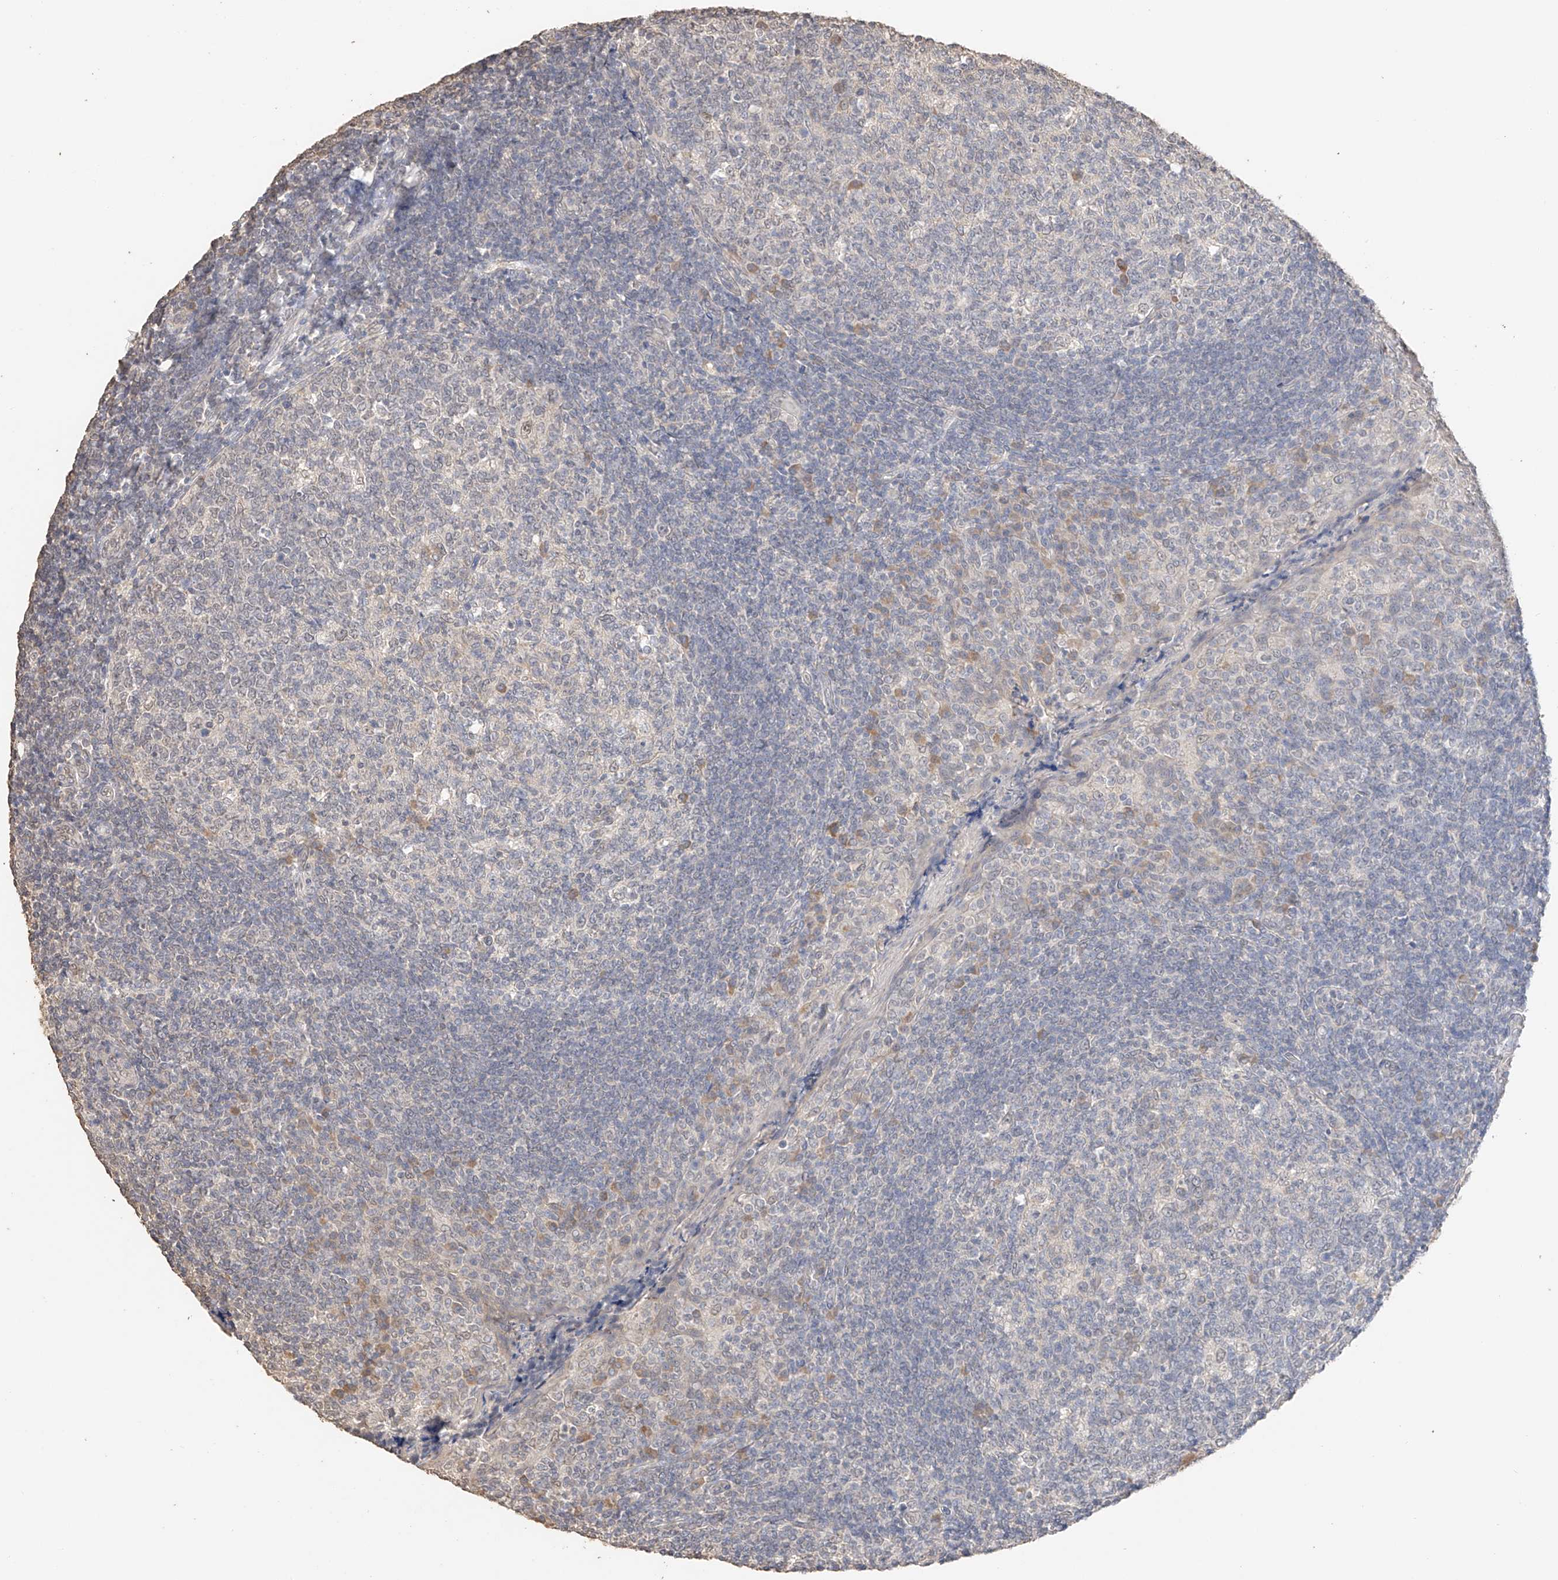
{"staining": {"intensity": "weak", "quantity": "<25%", "location": "cytoplasmic/membranous"}, "tissue": "tonsil", "cell_type": "Germinal center cells", "image_type": "normal", "snomed": [{"axis": "morphology", "description": "Normal tissue, NOS"}, {"axis": "topography", "description": "Tonsil"}], "caption": "High power microscopy micrograph of an immunohistochemistry (IHC) micrograph of unremarkable tonsil, revealing no significant positivity in germinal center cells.", "gene": "IL22RA2", "patient": {"sex": "female", "age": 19}}